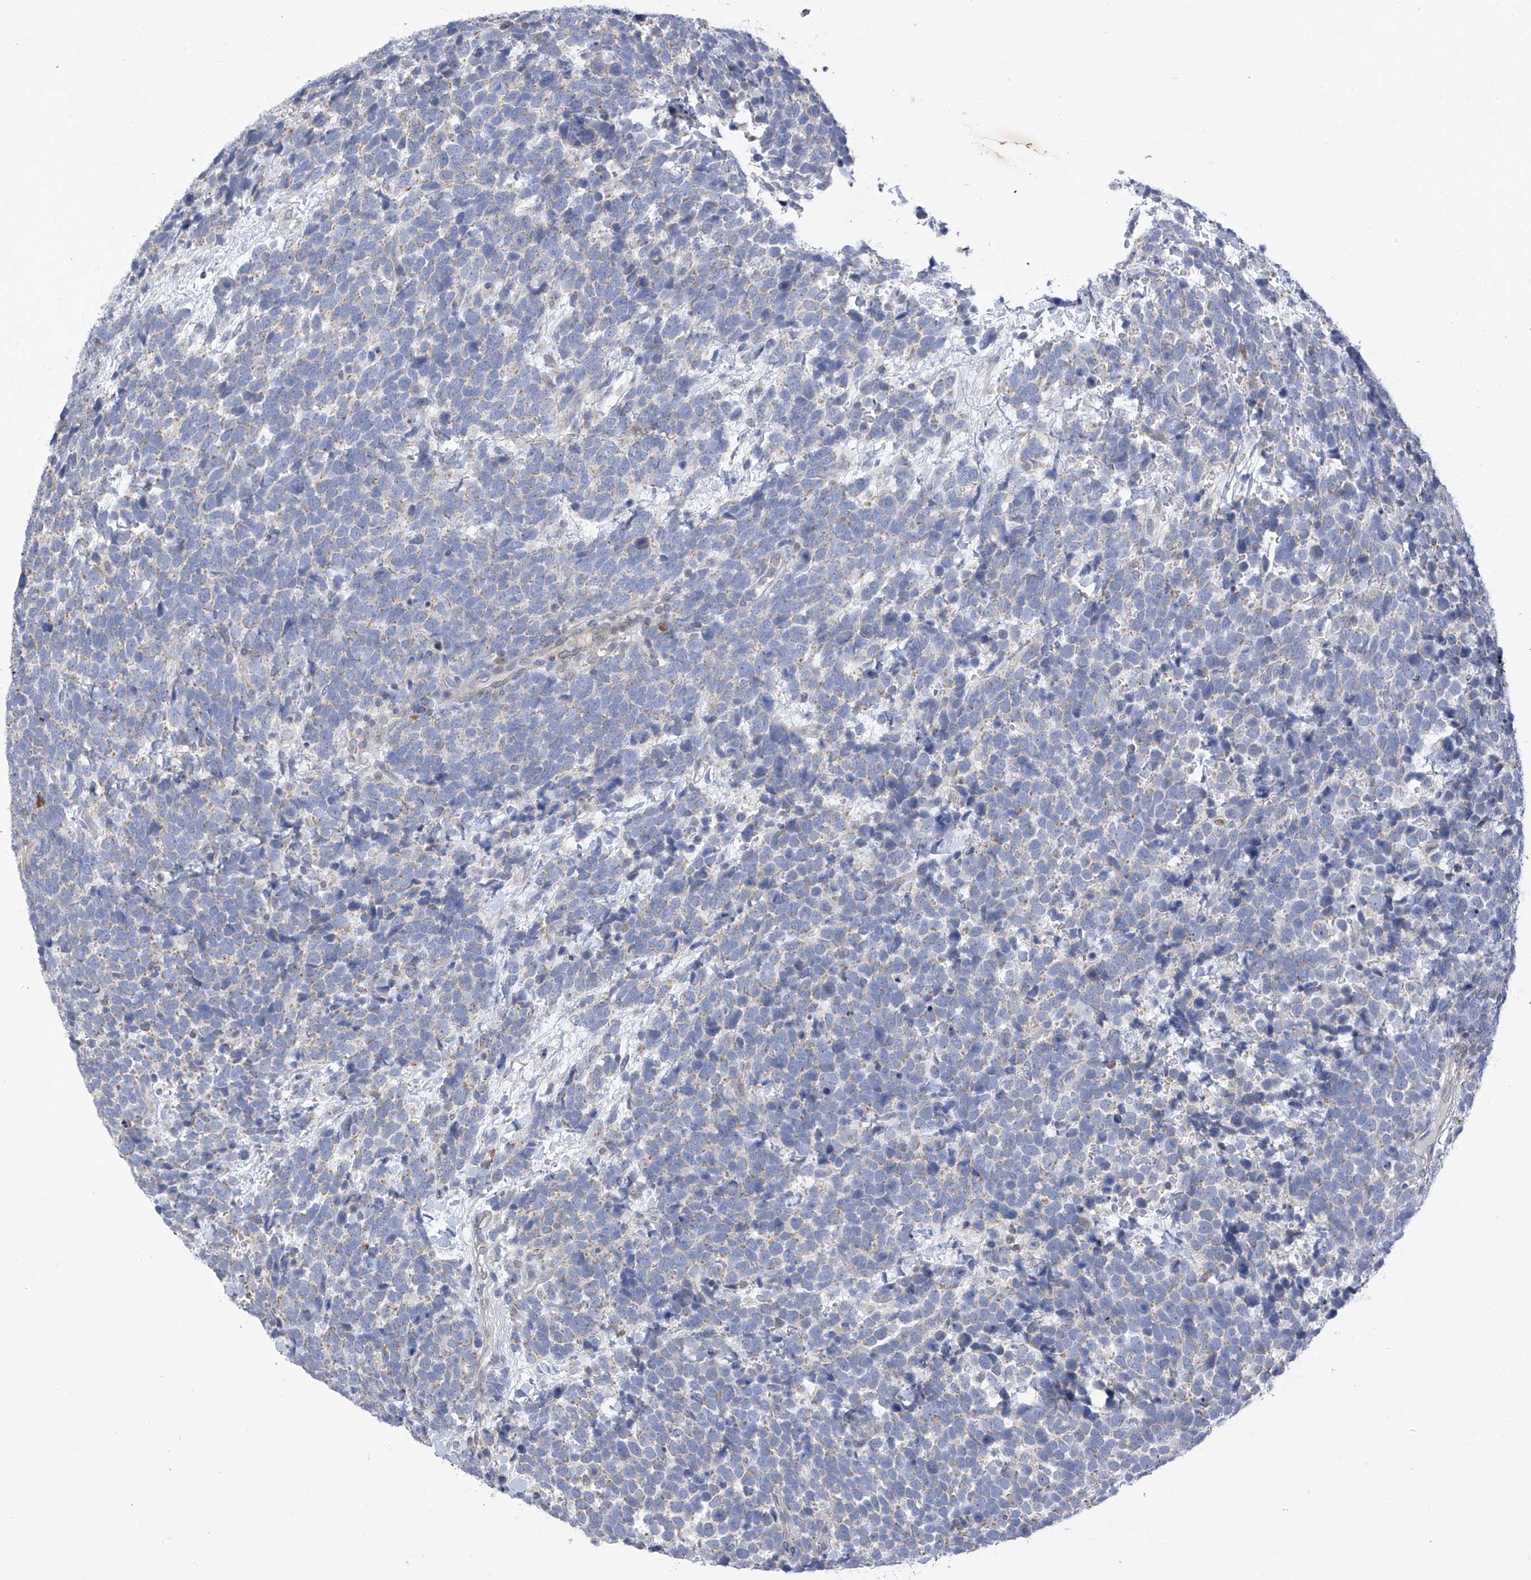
{"staining": {"intensity": "negative", "quantity": "none", "location": "none"}, "tissue": "urothelial cancer", "cell_type": "Tumor cells", "image_type": "cancer", "snomed": [{"axis": "morphology", "description": "Urothelial carcinoma, High grade"}, {"axis": "topography", "description": "Urinary bladder"}], "caption": "IHC photomicrograph of urothelial cancer stained for a protein (brown), which displays no positivity in tumor cells. (DAB (3,3'-diaminobenzidine) immunohistochemistry (IHC) with hematoxylin counter stain).", "gene": "SLCO4A1", "patient": {"sex": "female", "age": 82}}